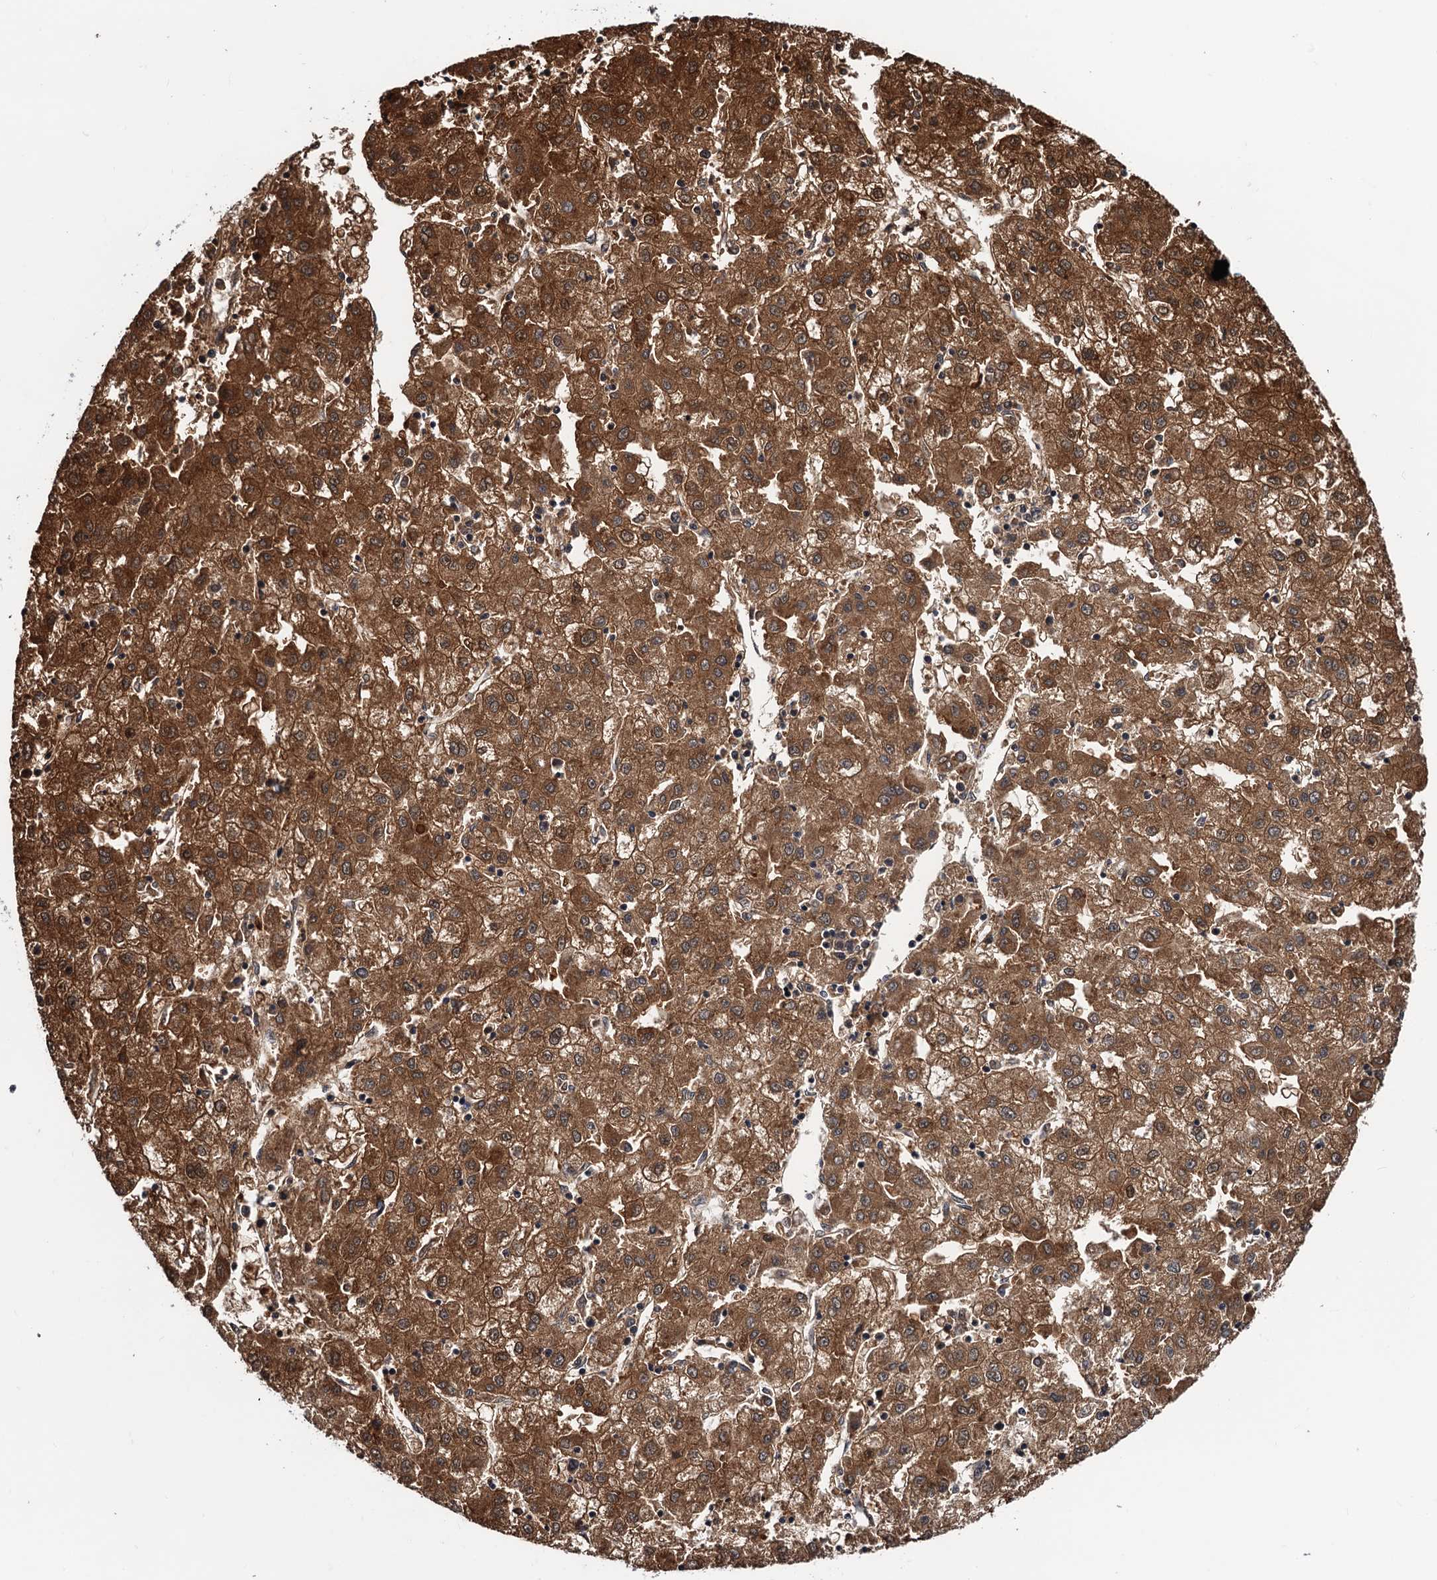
{"staining": {"intensity": "strong", "quantity": ">75%", "location": "cytoplasmic/membranous"}, "tissue": "liver cancer", "cell_type": "Tumor cells", "image_type": "cancer", "snomed": [{"axis": "morphology", "description": "Carcinoma, Hepatocellular, NOS"}, {"axis": "topography", "description": "Liver"}], "caption": "This is a micrograph of immunohistochemistry staining of liver cancer, which shows strong positivity in the cytoplasmic/membranous of tumor cells.", "gene": "FAM222A", "patient": {"sex": "male", "age": 72}}